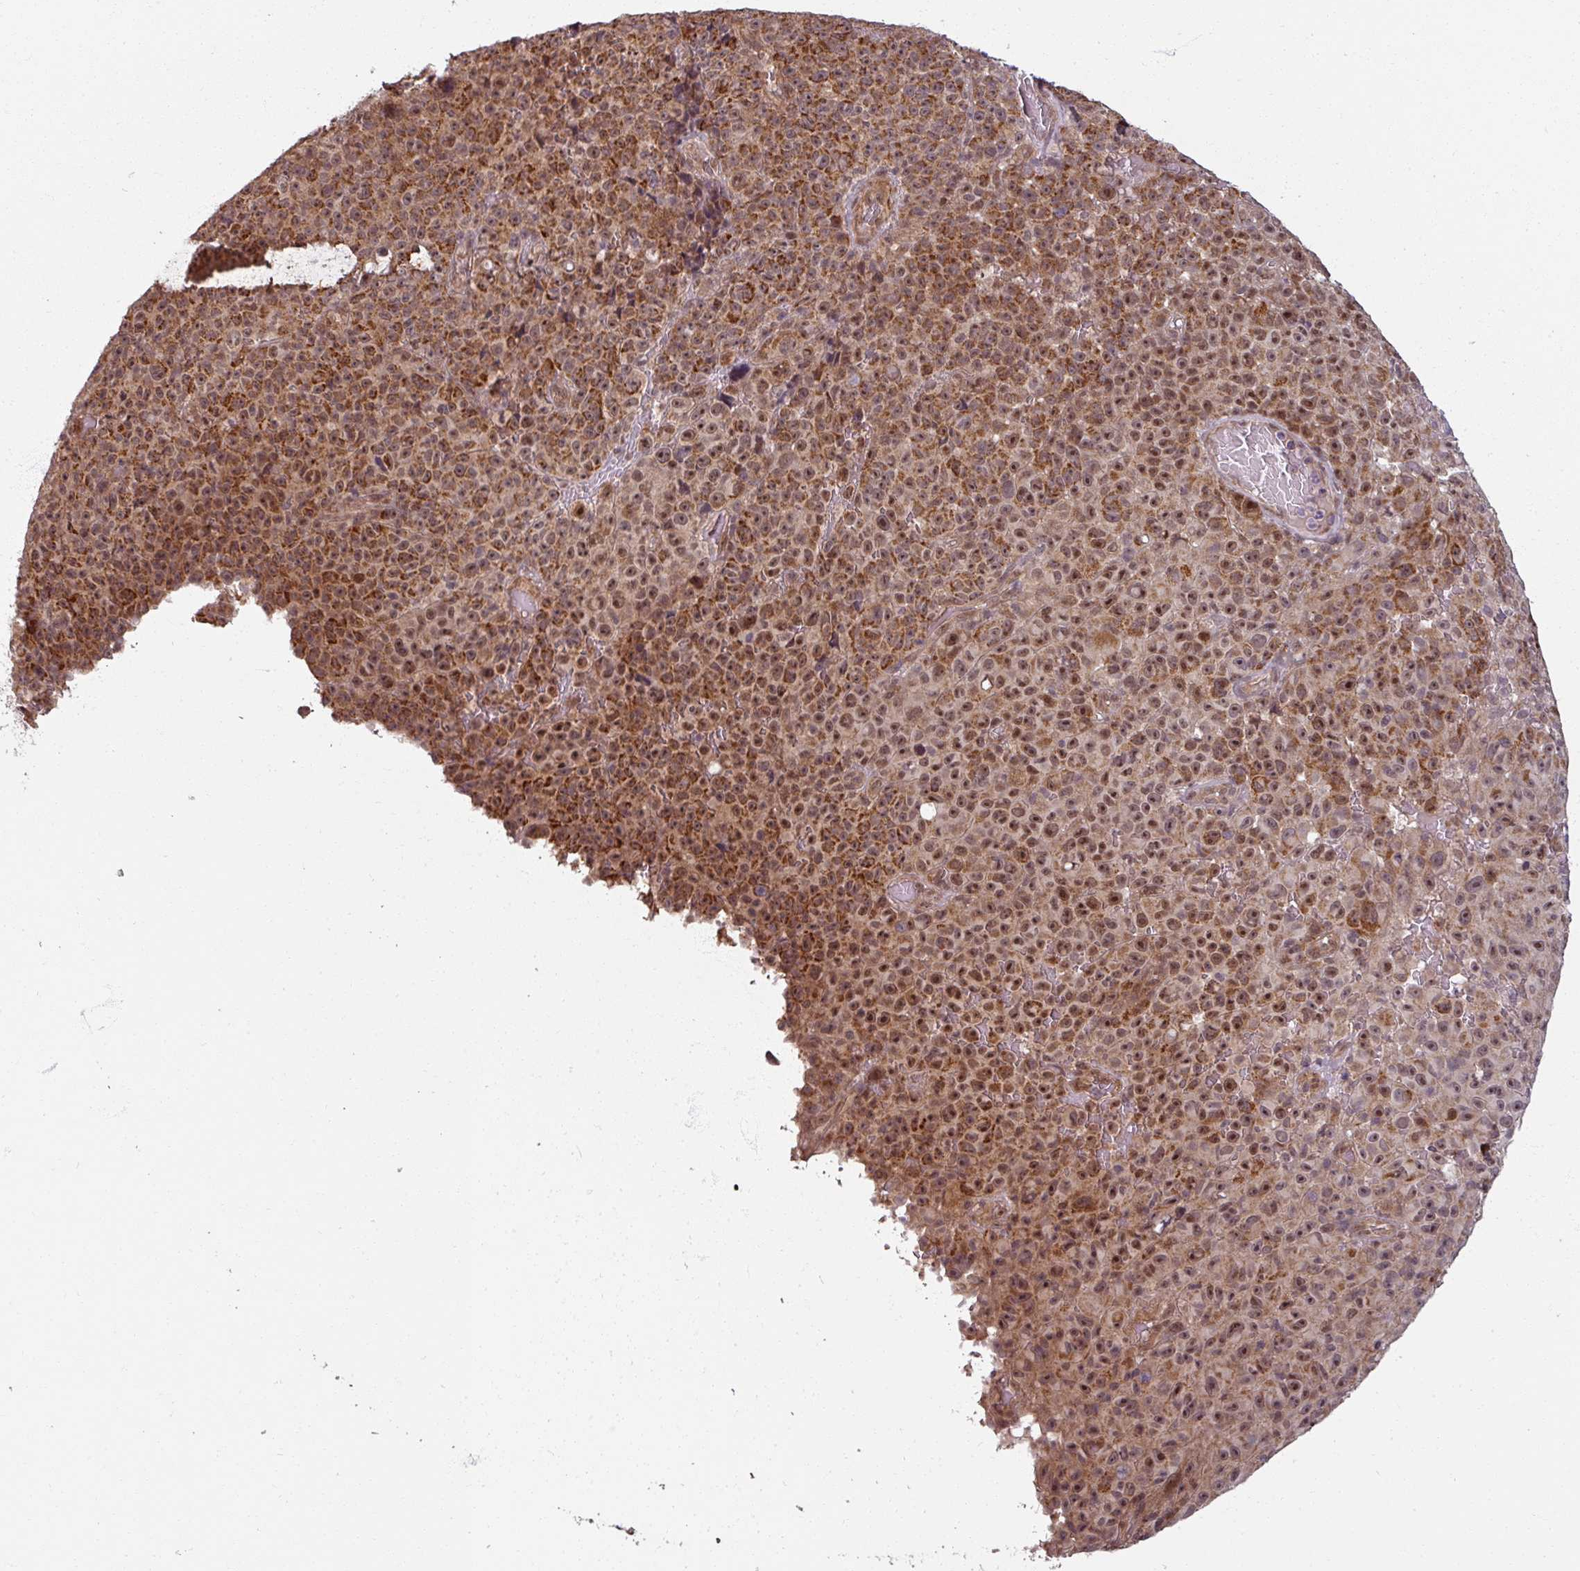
{"staining": {"intensity": "strong", "quantity": ">75%", "location": "cytoplasmic/membranous,nuclear"}, "tissue": "melanoma", "cell_type": "Tumor cells", "image_type": "cancer", "snomed": [{"axis": "morphology", "description": "Malignant melanoma, NOS"}, {"axis": "topography", "description": "Skin"}], "caption": "Protein expression analysis of human malignant melanoma reveals strong cytoplasmic/membranous and nuclear positivity in about >75% of tumor cells.", "gene": "SWI5", "patient": {"sex": "female", "age": 82}}